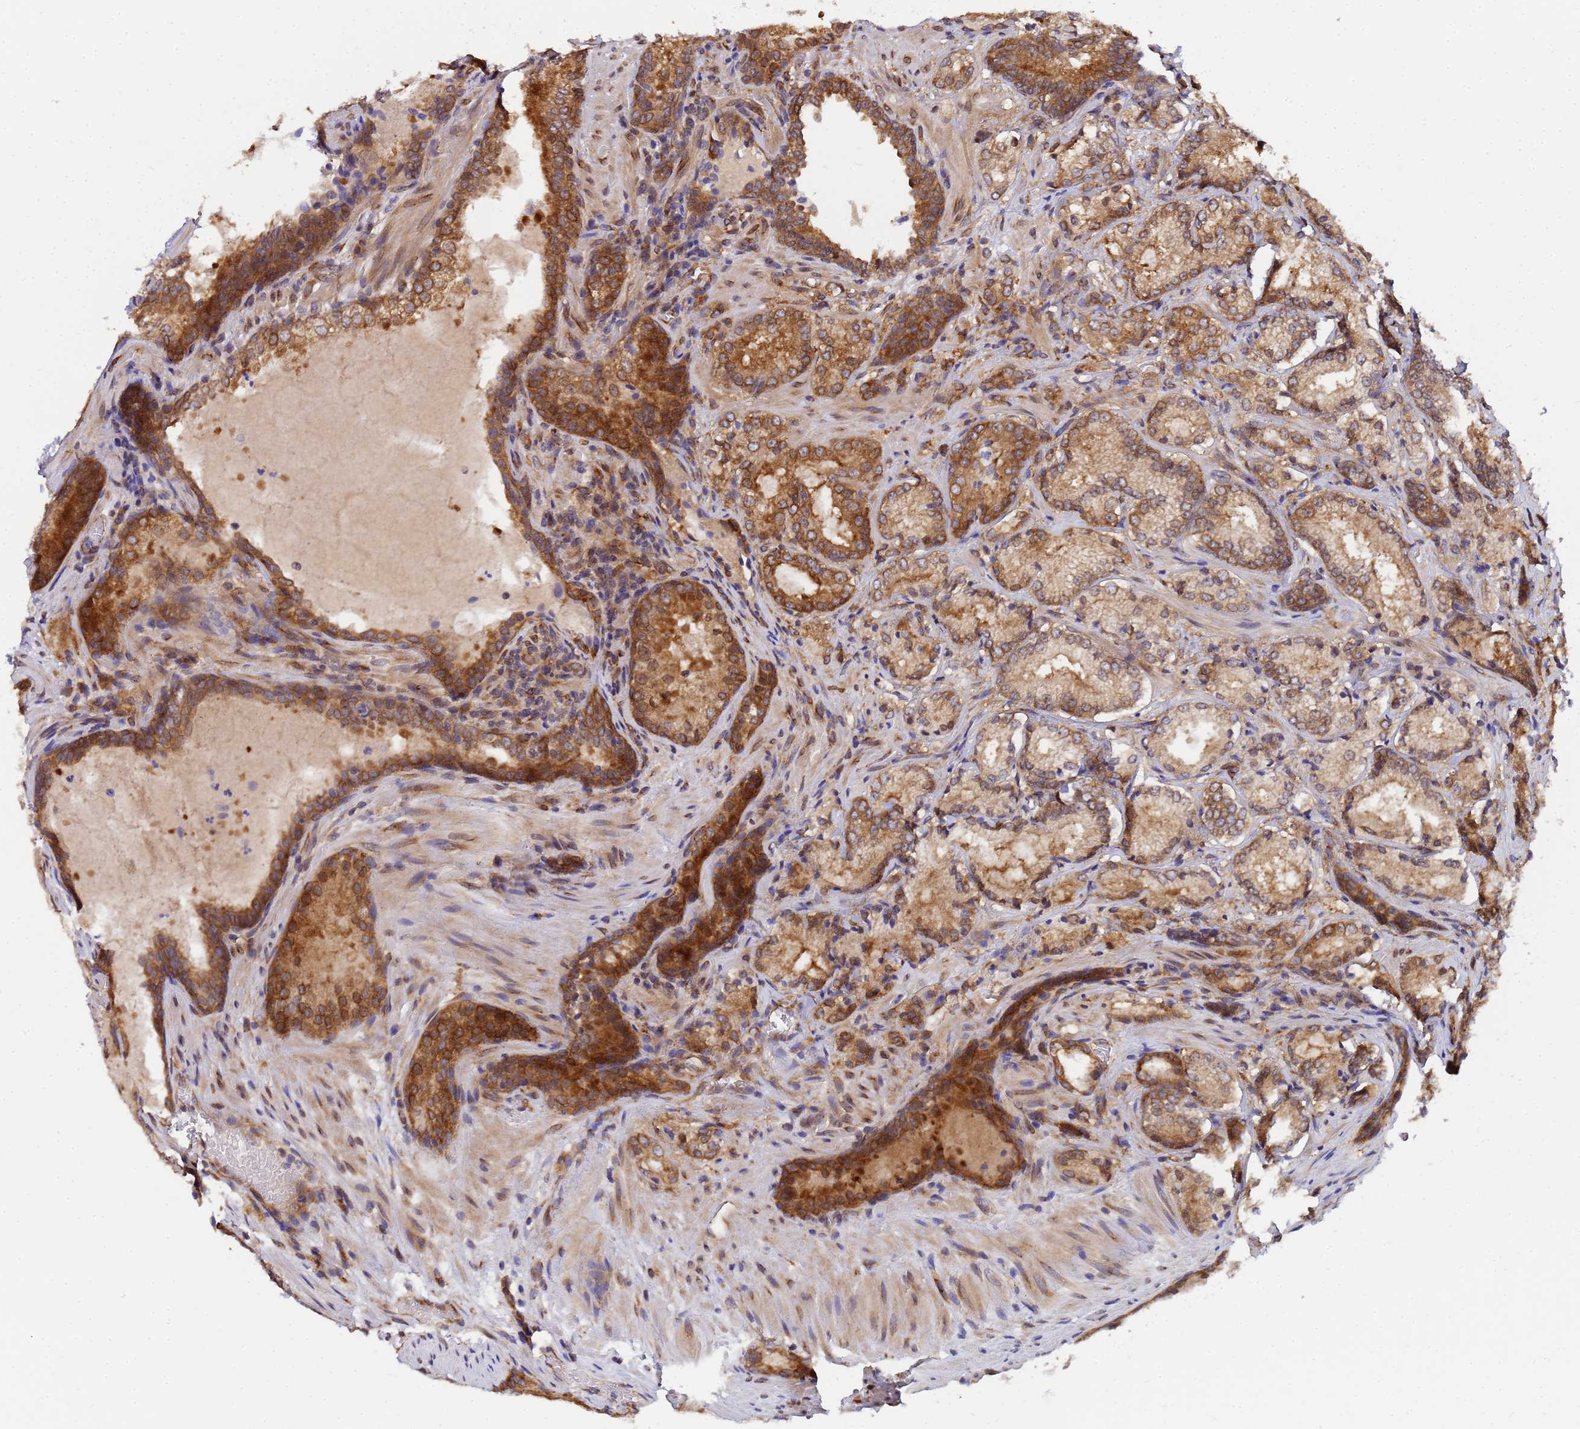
{"staining": {"intensity": "moderate", "quantity": ">75%", "location": "cytoplasmic/membranous"}, "tissue": "prostate cancer", "cell_type": "Tumor cells", "image_type": "cancer", "snomed": [{"axis": "morphology", "description": "Adenocarcinoma, Low grade"}, {"axis": "topography", "description": "Prostate"}], "caption": "Adenocarcinoma (low-grade) (prostate) stained with DAB (3,3'-diaminobenzidine) IHC exhibits medium levels of moderate cytoplasmic/membranous positivity in about >75% of tumor cells.", "gene": "UNC93B1", "patient": {"sex": "male", "age": 74}}